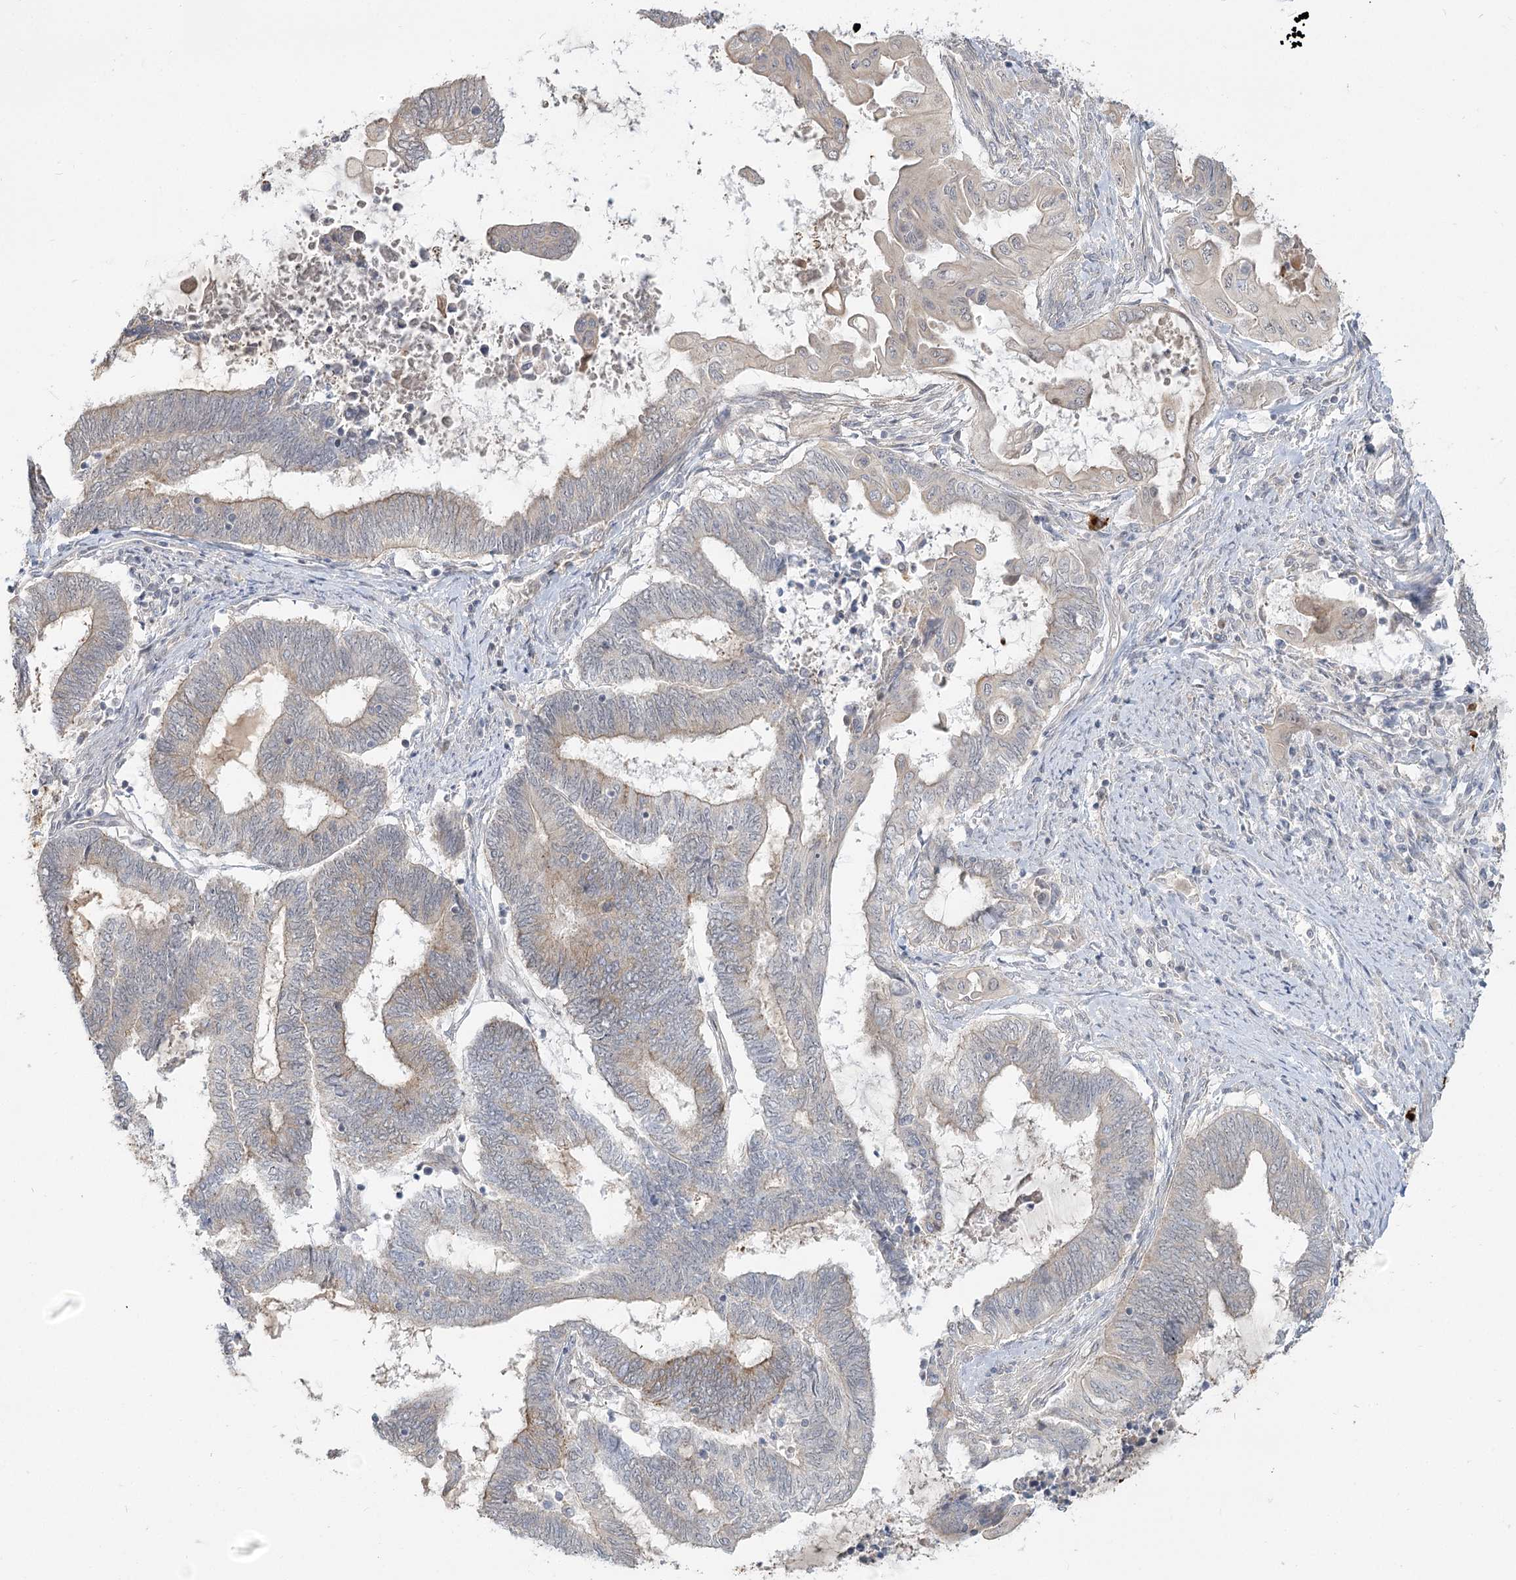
{"staining": {"intensity": "weak", "quantity": "<25%", "location": "cytoplasmic/membranous"}, "tissue": "endometrial cancer", "cell_type": "Tumor cells", "image_type": "cancer", "snomed": [{"axis": "morphology", "description": "Adenocarcinoma, NOS"}, {"axis": "topography", "description": "Uterus"}, {"axis": "topography", "description": "Endometrium"}], "caption": "Adenocarcinoma (endometrial) was stained to show a protein in brown. There is no significant expression in tumor cells.", "gene": "GUCY2C", "patient": {"sex": "female", "age": 70}}